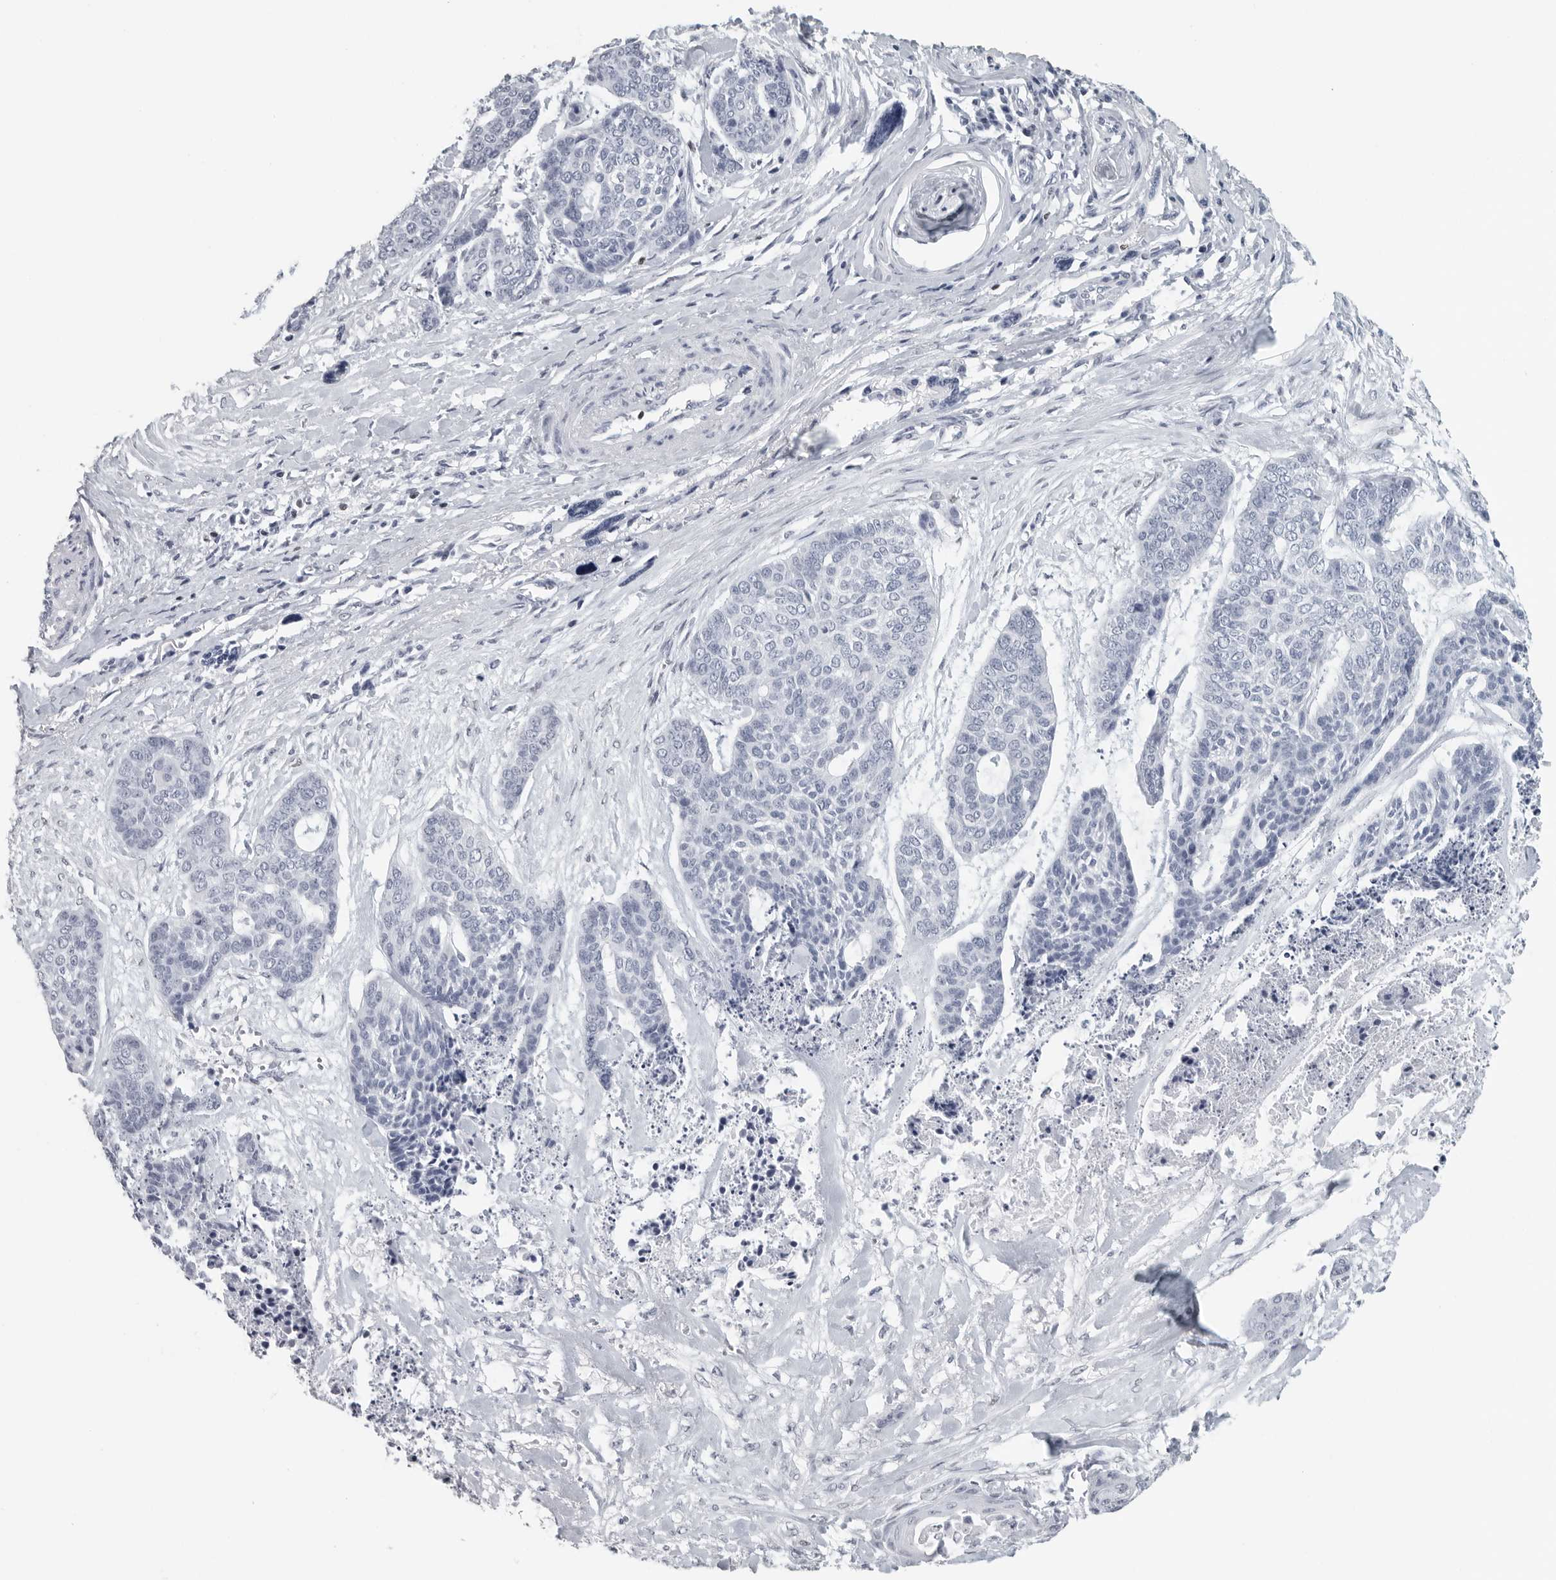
{"staining": {"intensity": "negative", "quantity": "none", "location": "none"}, "tissue": "skin cancer", "cell_type": "Tumor cells", "image_type": "cancer", "snomed": [{"axis": "morphology", "description": "Basal cell carcinoma"}, {"axis": "topography", "description": "Skin"}], "caption": "Micrograph shows no protein staining in tumor cells of basal cell carcinoma (skin) tissue.", "gene": "SATB2", "patient": {"sex": "female", "age": 64}}